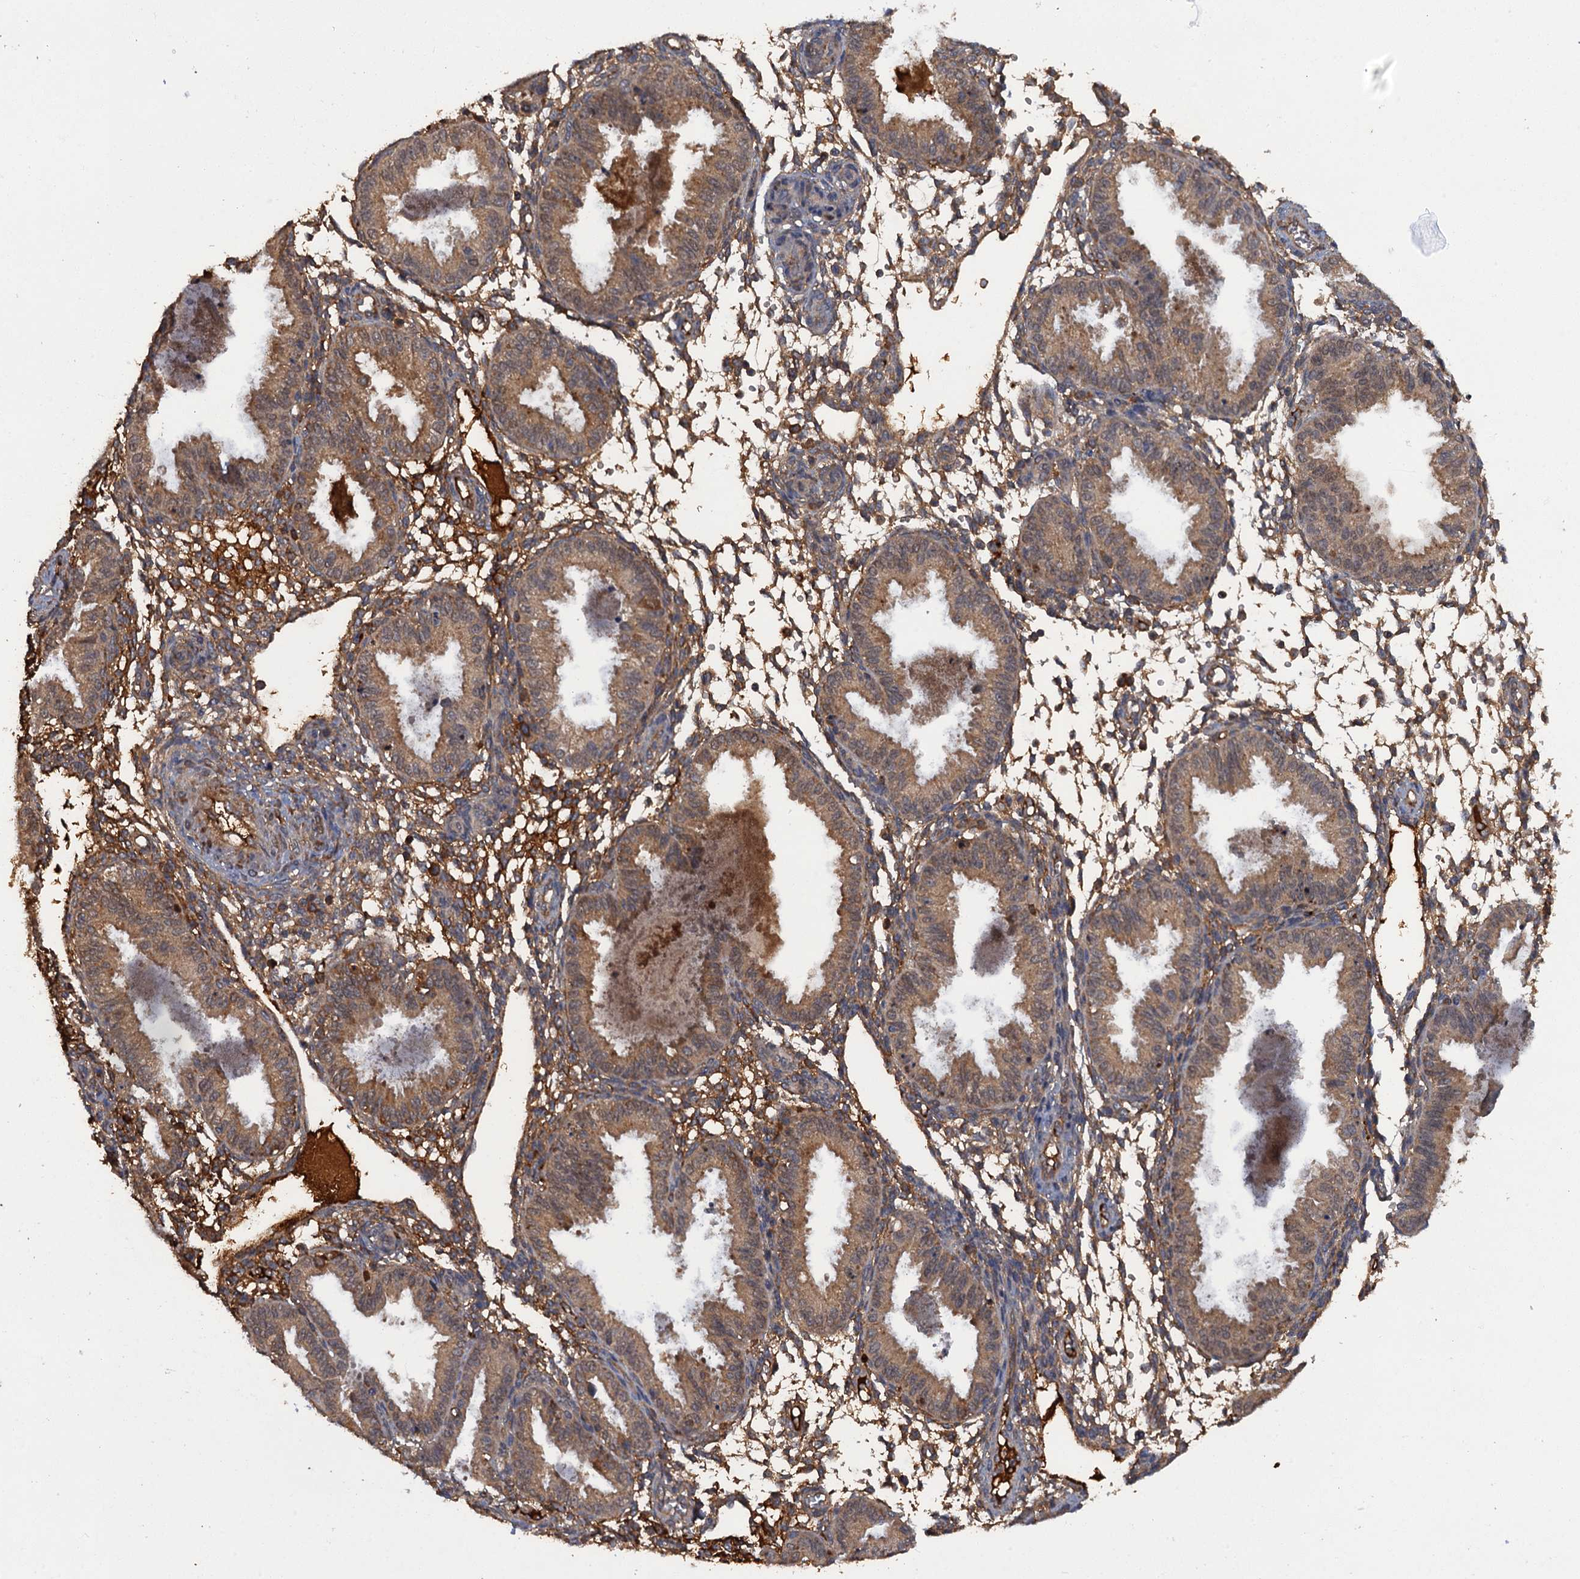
{"staining": {"intensity": "moderate", "quantity": "25%-75%", "location": "cytoplasmic/membranous"}, "tissue": "endometrium", "cell_type": "Cells in endometrial stroma", "image_type": "normal", "snomed": [{"axis": "morphology", "description": "Normal tissue, NOS"}, {"axis": "topography", "description": "Endometrium"}], "caption": "A brown stain highlights moderate cytoplasmic/membranous expression of a protein in cells in endometrial stroma of unremarkable endometrium.", "gene": "HAPLN3", "patient": {"sex": "female", "age": 33}}